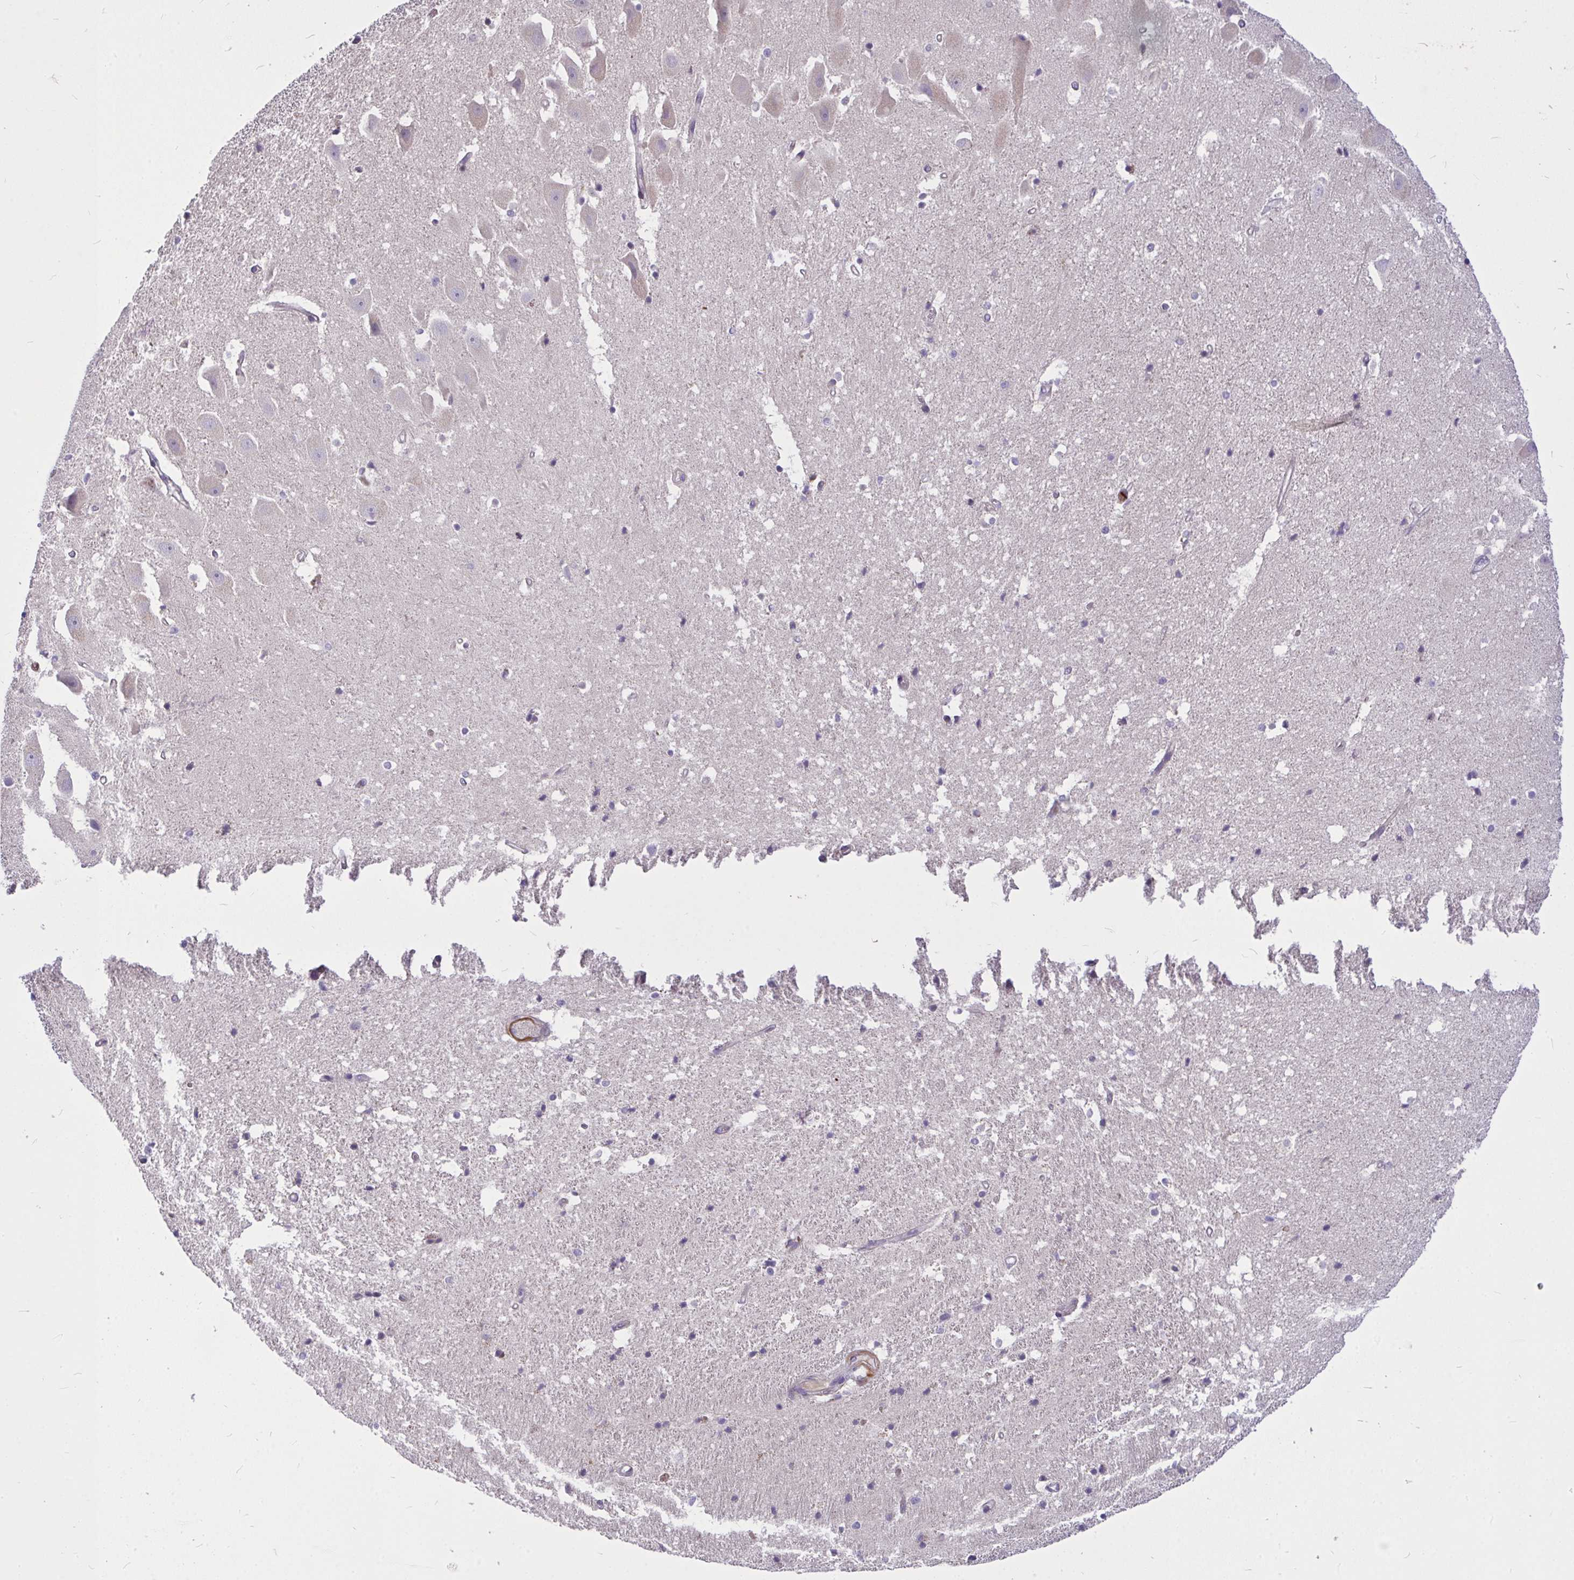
{"staining": {"intensity": "negative", "quantity": "none", "location": "none"}, "tissue": "hippocampus", "cell_type": "Glial cells", "image_type": "normal", "snomed": [{"axis": "morphology", "description": "Normal tissue, NOS"}, {"axis": "topography", "description": "Hippocampus"}], "caption": "Image shows no significant protein positivity in glial cells of benign hippocampus.", "gene": "MOCS1", "patient": {"sex": "male", "age": 63}}